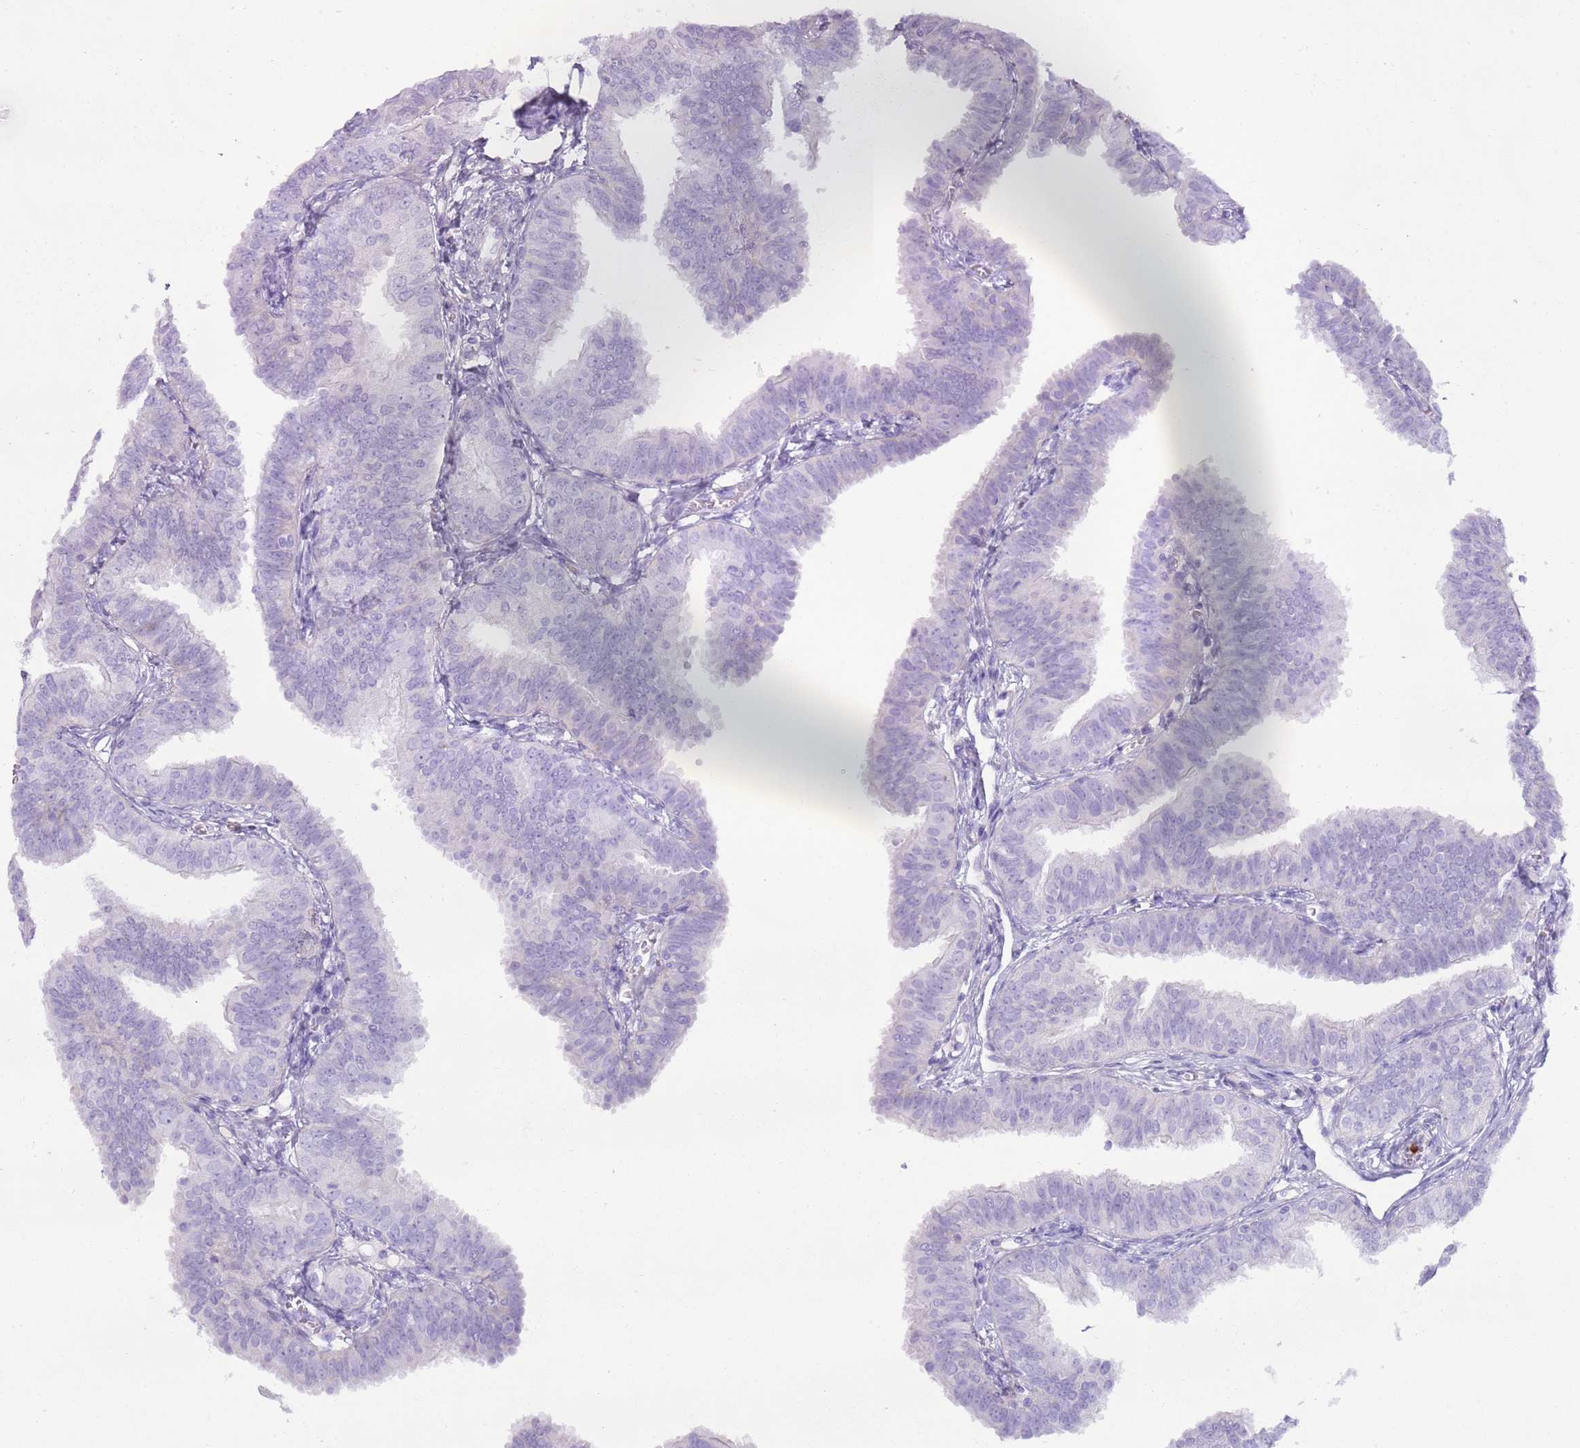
{"staining": {"intensity": "negative", "quantity": "none", "location": "none"}, "tissue": "fallopian tube", "cell_type": "Glandular cells", "image_type": "normal", "snomed": [{"axis": "morphology", "description": "Normal tissue, NOS"}, {"axis": "topography", "description": "Fallopian tube"}], "caption": "DAB (3,3'-diaminobenzidine) immunohistochemical staining of benign human fallopian tube displays no significant positivity in glandular cells.", "gene": "CD177", "patient": {"sex": "female", "age": 35}}